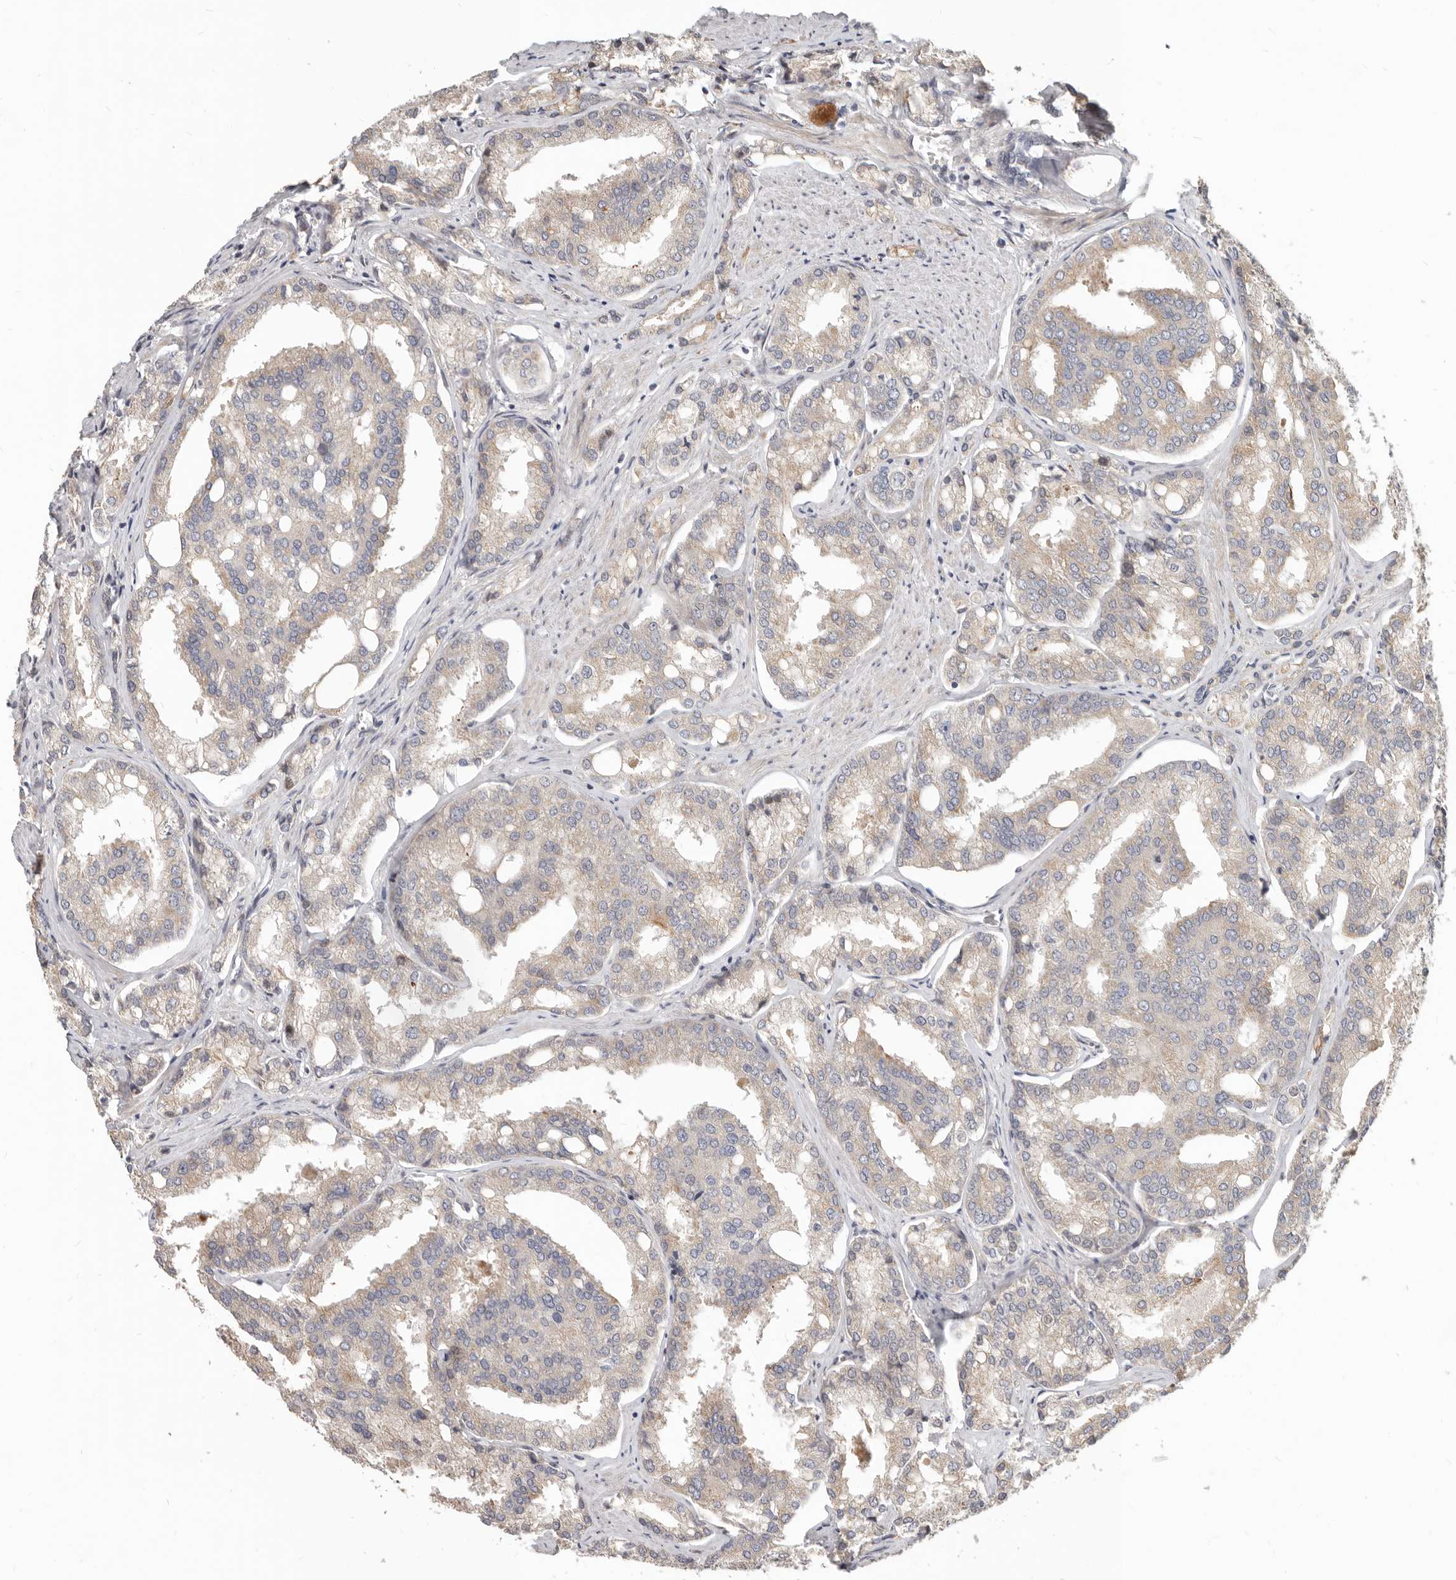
{"staining": {"intensity": "weak", "quantity": "25%-75%", "location": "cytoplasmic/membranous"}, "tissue": "prostate cancer", "cell_type": "Tumor cells", "image_type": "cancer", "snomed": [{"axis": "morphology", "description": "Adenocarcinoma, High grade"}, {"axis": "topography", "description": "Prostate"}], "caption": "This is a micrograph of immunohistochemistry (IHC) staining of adenocarcinoma (high-grade) (prostate), which shows weak staining in the cytoplasmic/membranous of tumor cells.", "gene": "NPY4R", "patient": {"sex": "male", "age": 50}}